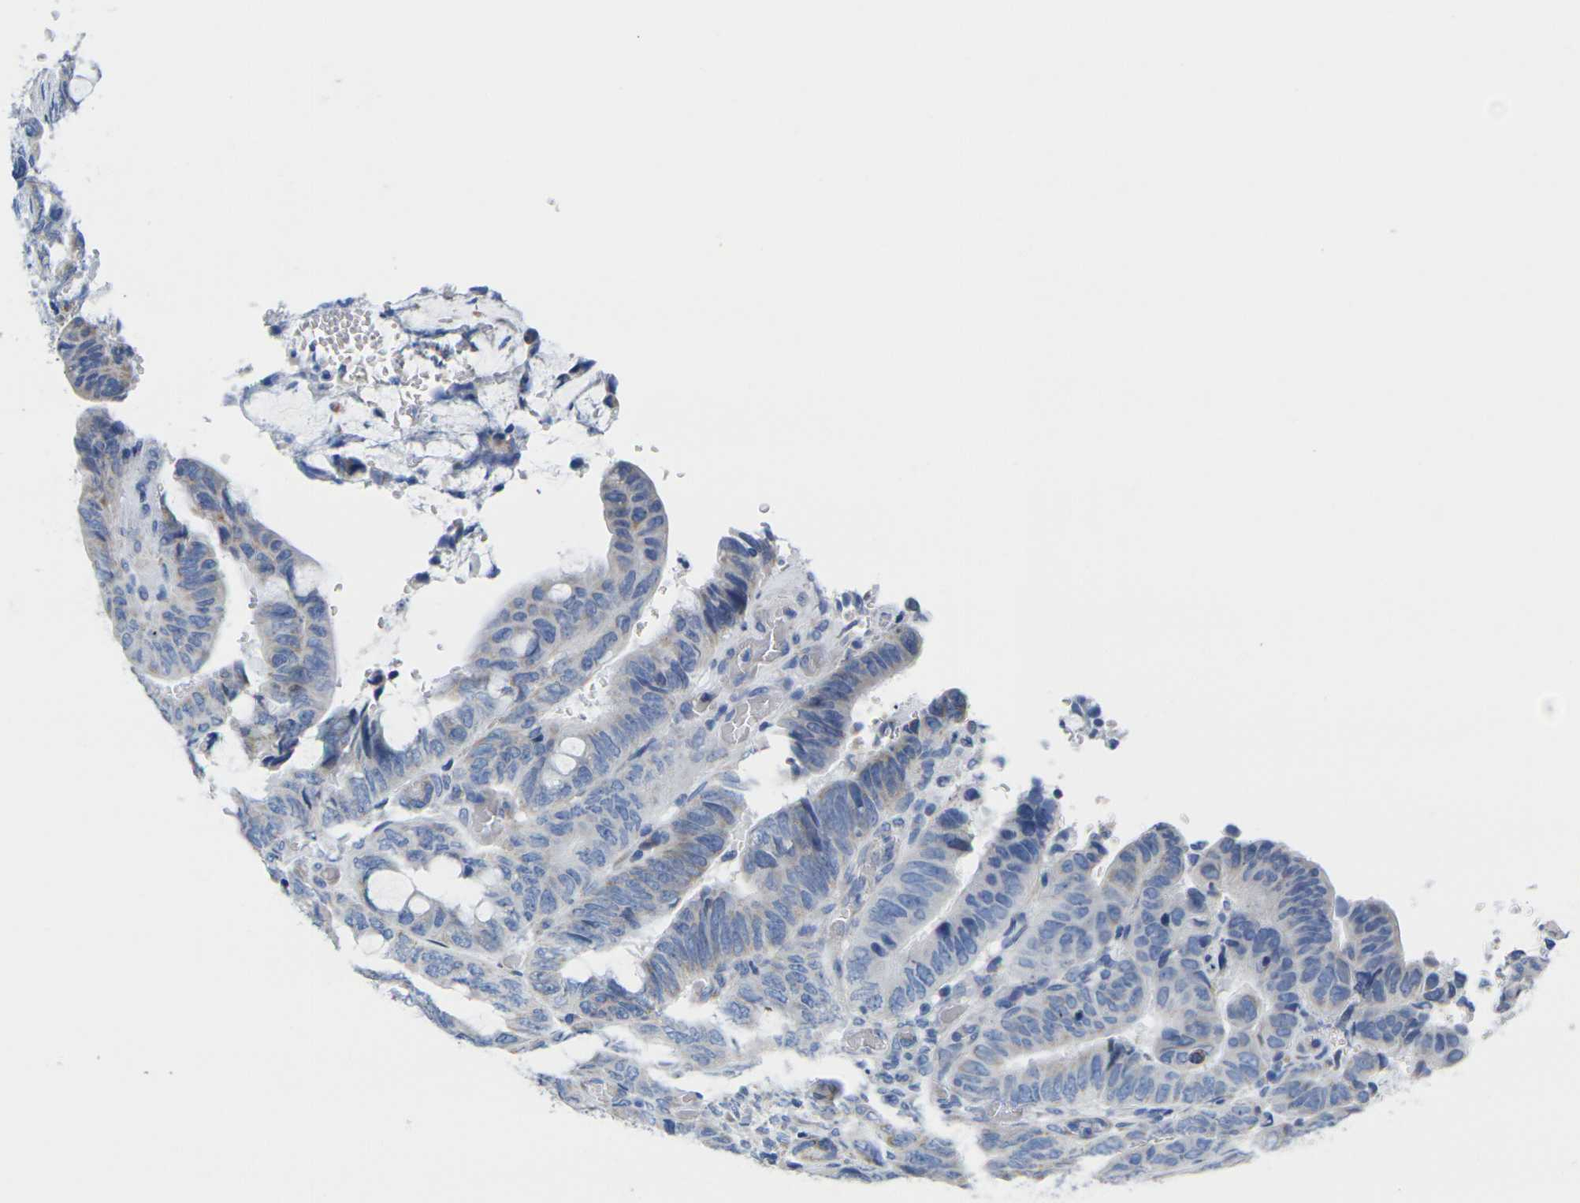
{"staining": {"intensity": "negative", "quantity": "none", "location": "none"}, "tissue": "colorectal cancer", "cell_type": "Tumor cells", "image_type": "cancer", "snomed": [{"axis": "morphology", "description": "Normal tissue, NOS"}, {"axis": "morphology", "description": "Adenocarcinoma, NOS"}, {"axis": "topography", "description": "Rectum"}, {"axis": "topography", "description": "Peripheral nerve tissue"}], "caption": "Immunohistochemistry micrograph of colorectal cancer stained for a protein (brown), which shows no staining in tumor cells. (Brightfield microscopy of DAB (3,3'-diaminobenzidine) immunohistochemistry at high magnification).", "gene": "TMEM204", "patient": {"sex": "male", "age": 92}}